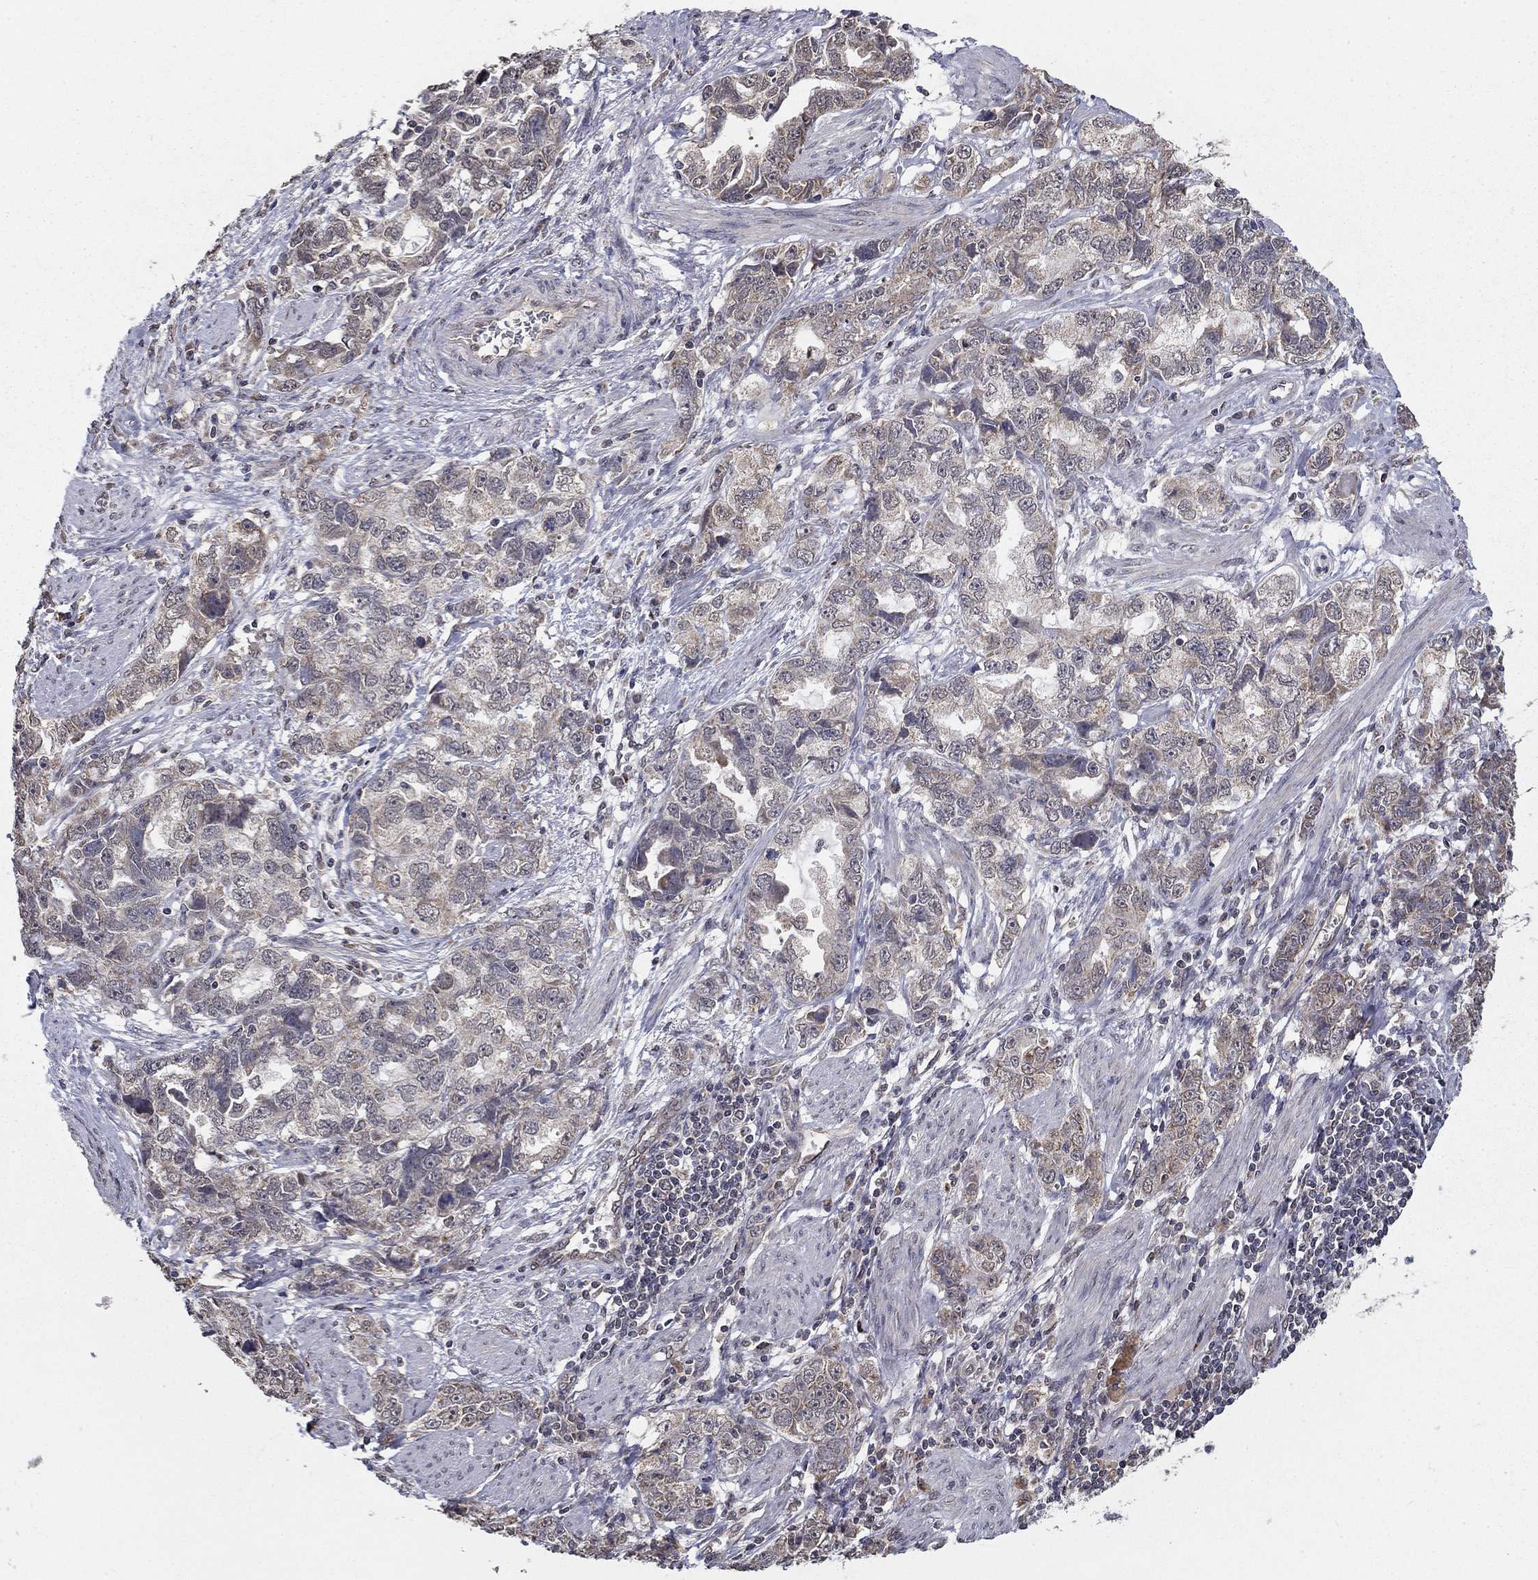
{"staining": {"intensity": "weak", "quantity": "<25%", "location": "cytoplasmic/membranous"}, "tissue": "ovarian cancer", "cell_type": "Tumor cells", "image_type": "cancer", "snomed": [{"axis": "morphology", "description": "Cystadenocarcinoma, serous, NOS"}, {"axis": "topography", "description": "Ovary"}], "caption": "This histopathology image is of ovarian cancer stained with immunohistochemistry (IHC) to label a protein in brown with the nuclei are counter-stained blue. There is no staining in tumor cells. (Stains: DAB (3,3'-diaminobenzidine) immunohistochemistry with hematoxylin counter stain, Microscopy: brightfield microscopy at high magnification).", "gene": "SLC2A13", "patient": {"sex": "female", "age": 51}}